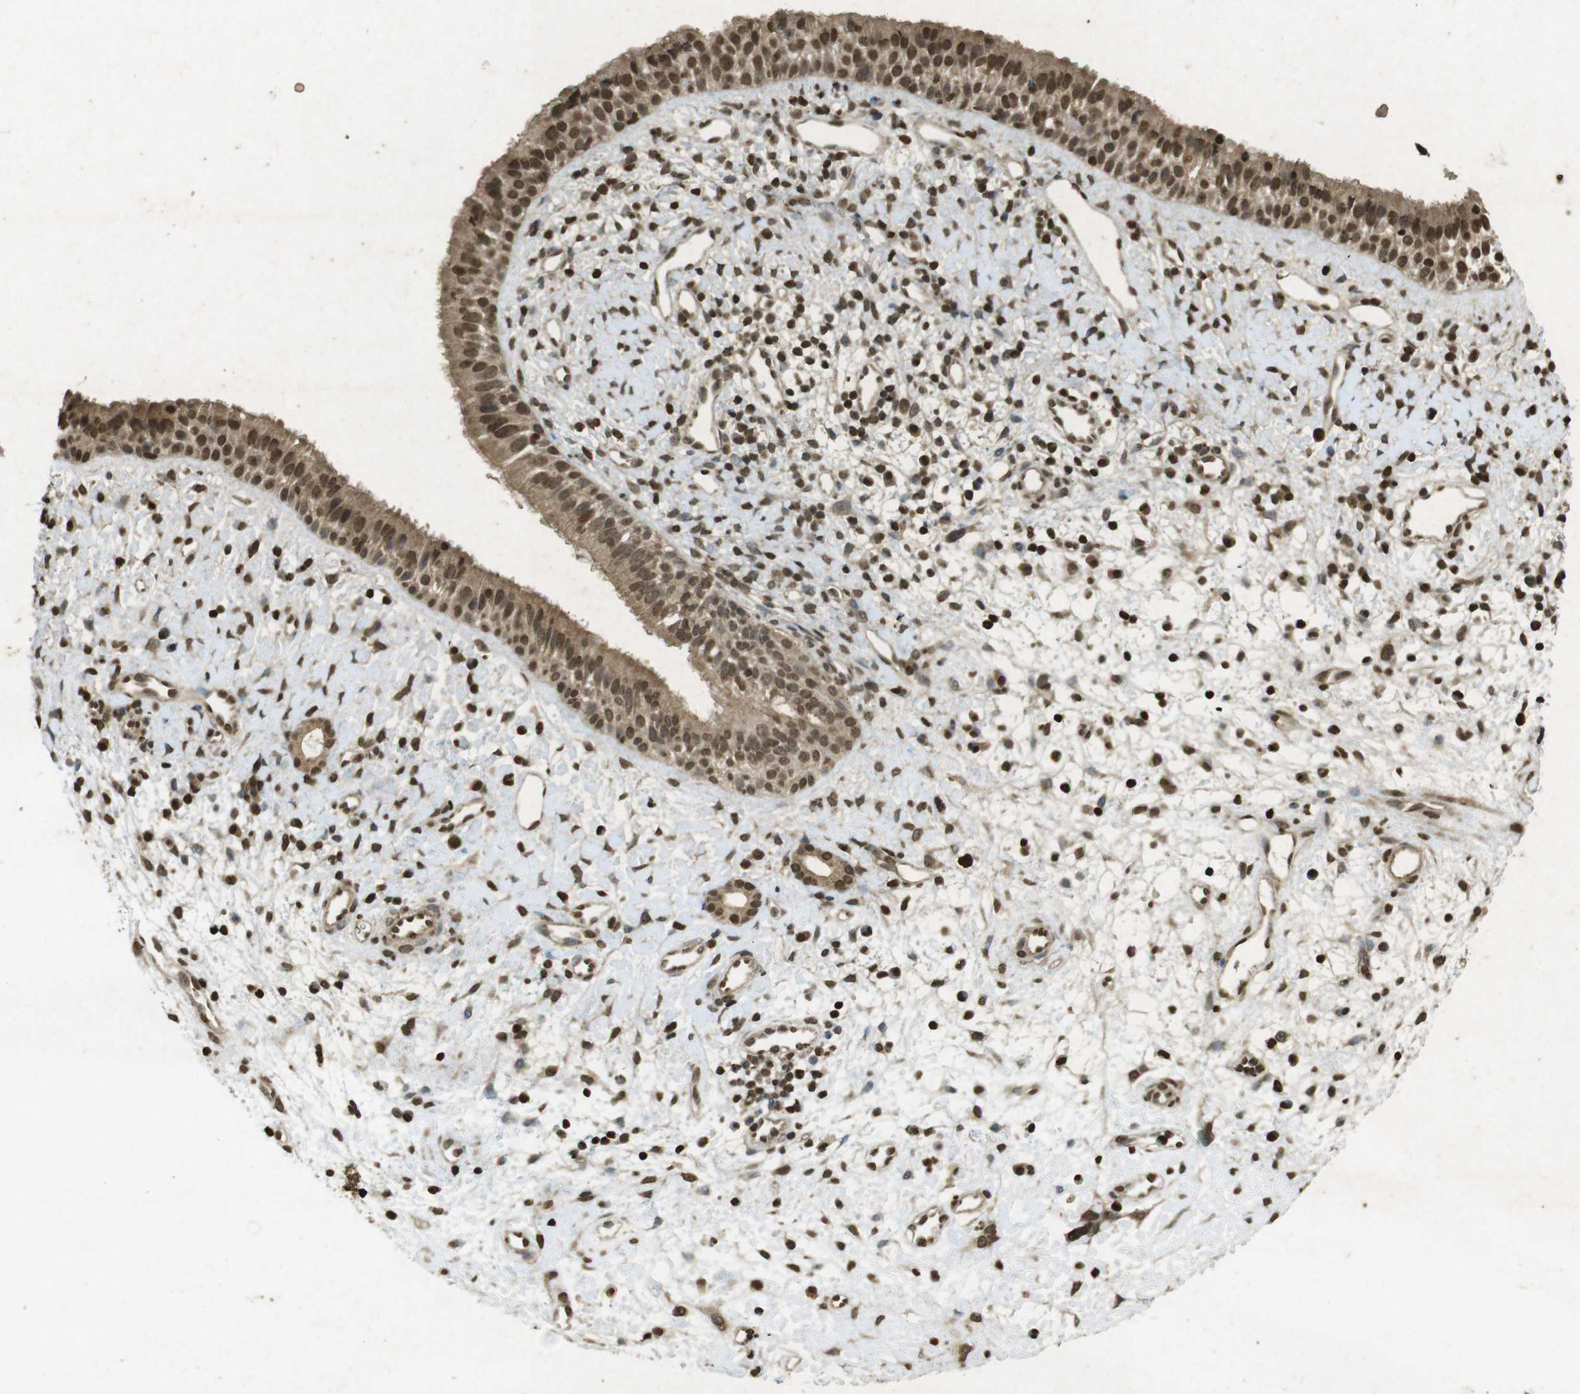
{"staining": {"intensity": "moderate", "quantity": ">75%", "location": "cytoplasmic/membranous,nuclear"}, "tissue": "nasopharynx", "cell_type": "Respiratory epithelial cells", "image_type": "normal", "snomed": [{"axis": "morphology", "description": "Normal tissue, NOS"}, {"axis": "topography", "description": "Nasopharynx"}], "caption": "A high-resolution micrograph shows IHC staining of unremarkable nasopharynx, which exhibits moderate cytoplasmic/membranous,nuclear staining in about >75% of respiratory epithelial cells. (IHC, brightfield microscopy, high magnification).", "gene": "ORC4", "patient": {"sex": "male", "age": 22}}